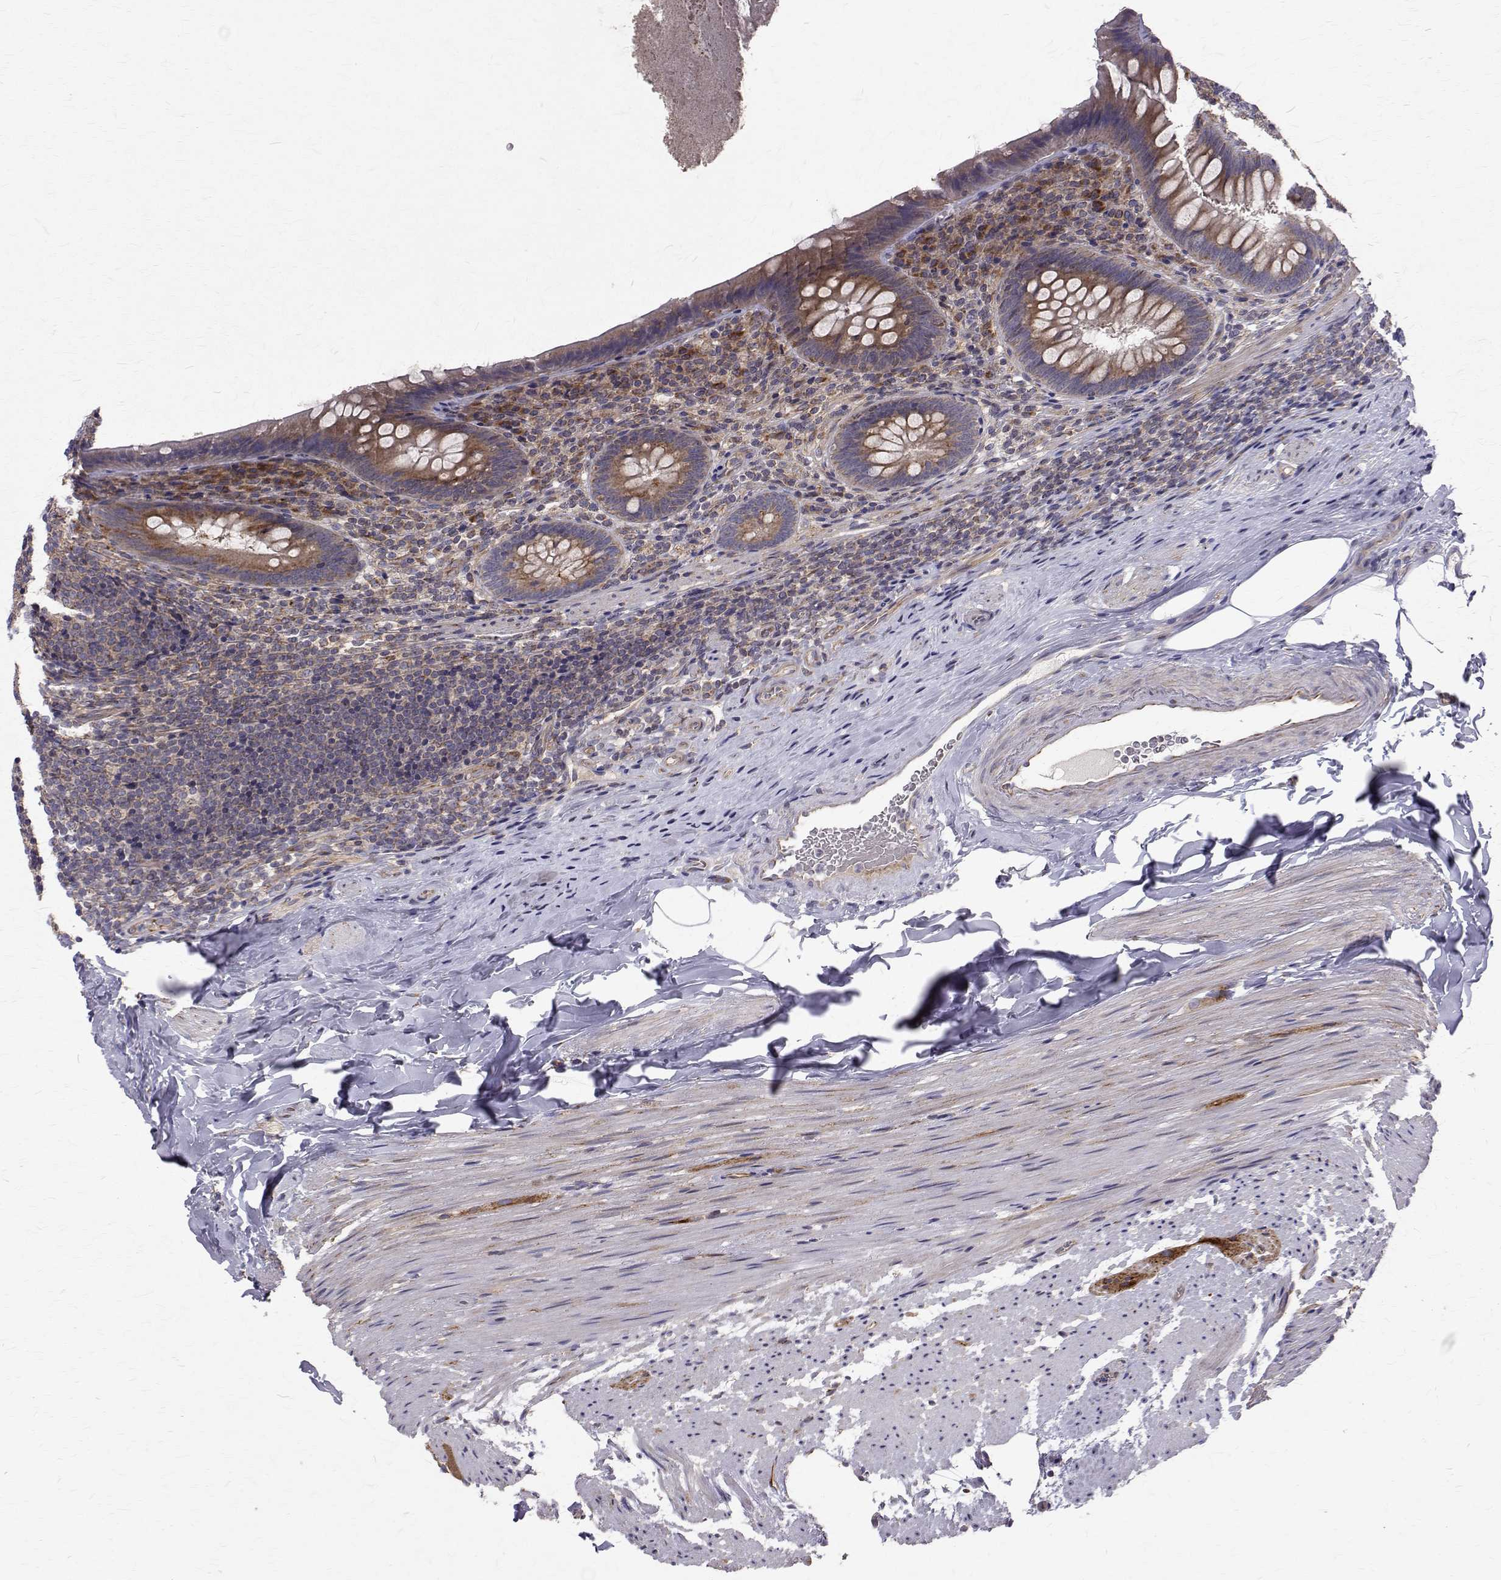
{"staining": {"intensity": "moderate", "quantity": "25%-75%", "location": "cytoplasmic/membranous"}, "tissue": "appendix", "cell_type": "Glandular cells", "image_type": "normal", "snomed": [{"axis": "morphology", "description": "Normal tissue, NOS"}, {"axis": "topography", "description": "Appendix"}], "caption": "DAB immunohistochemical staining of benign appendix reveals moderate cytoplasmic/membranous protein positivity in about 25%-75% of glandular cells.", "gene": "ARFGAP1", "patient": {"sex": "male", "age": 47}}